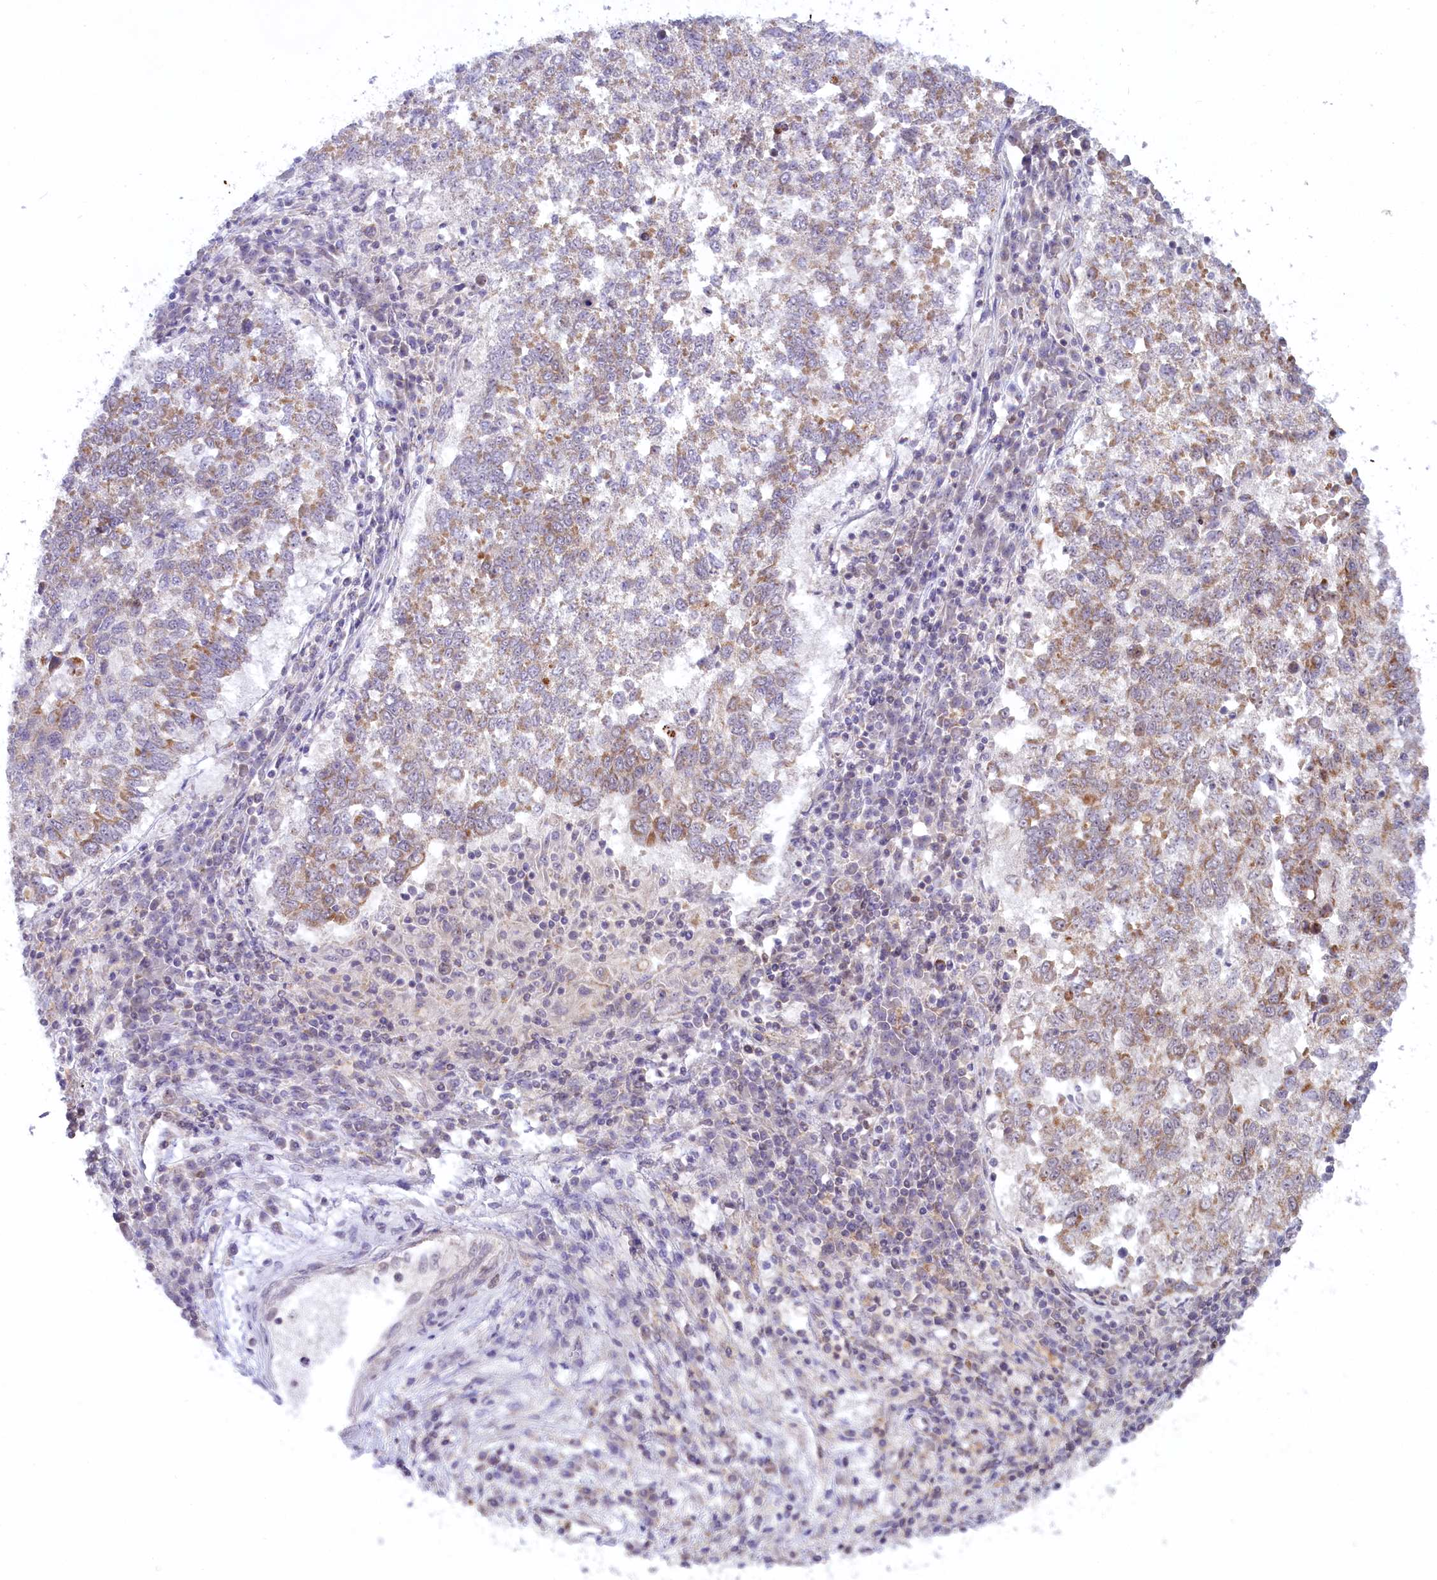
{"staining": {"intensity": "moderate", "quantity": "25%-75%", "location": "cytoplasmic/membranous"}, "tissue": "lung cancer", "cell_type": "Tumor cells", "image_type": "cancer", "snomed": [{"axis": "morphology", "description": "Squamous cell carcinoma, NOS"}, {"axis": "topography", "description": "Lung"}], "caption": "Immunohistochemistry (IHC) histopathology image of neoplastic tissue: squamous cell carcinoma (lung) stained using immunohistochemistry (IHC) exhibits medium levels of moderate protein expression localized specifically in the cytoplasmic/membranous of tumor cells, appearing as a cytoplasmic/membranous brown color.", "gene": "CARD8", "patient": {"sex": "male", "age": 73}}